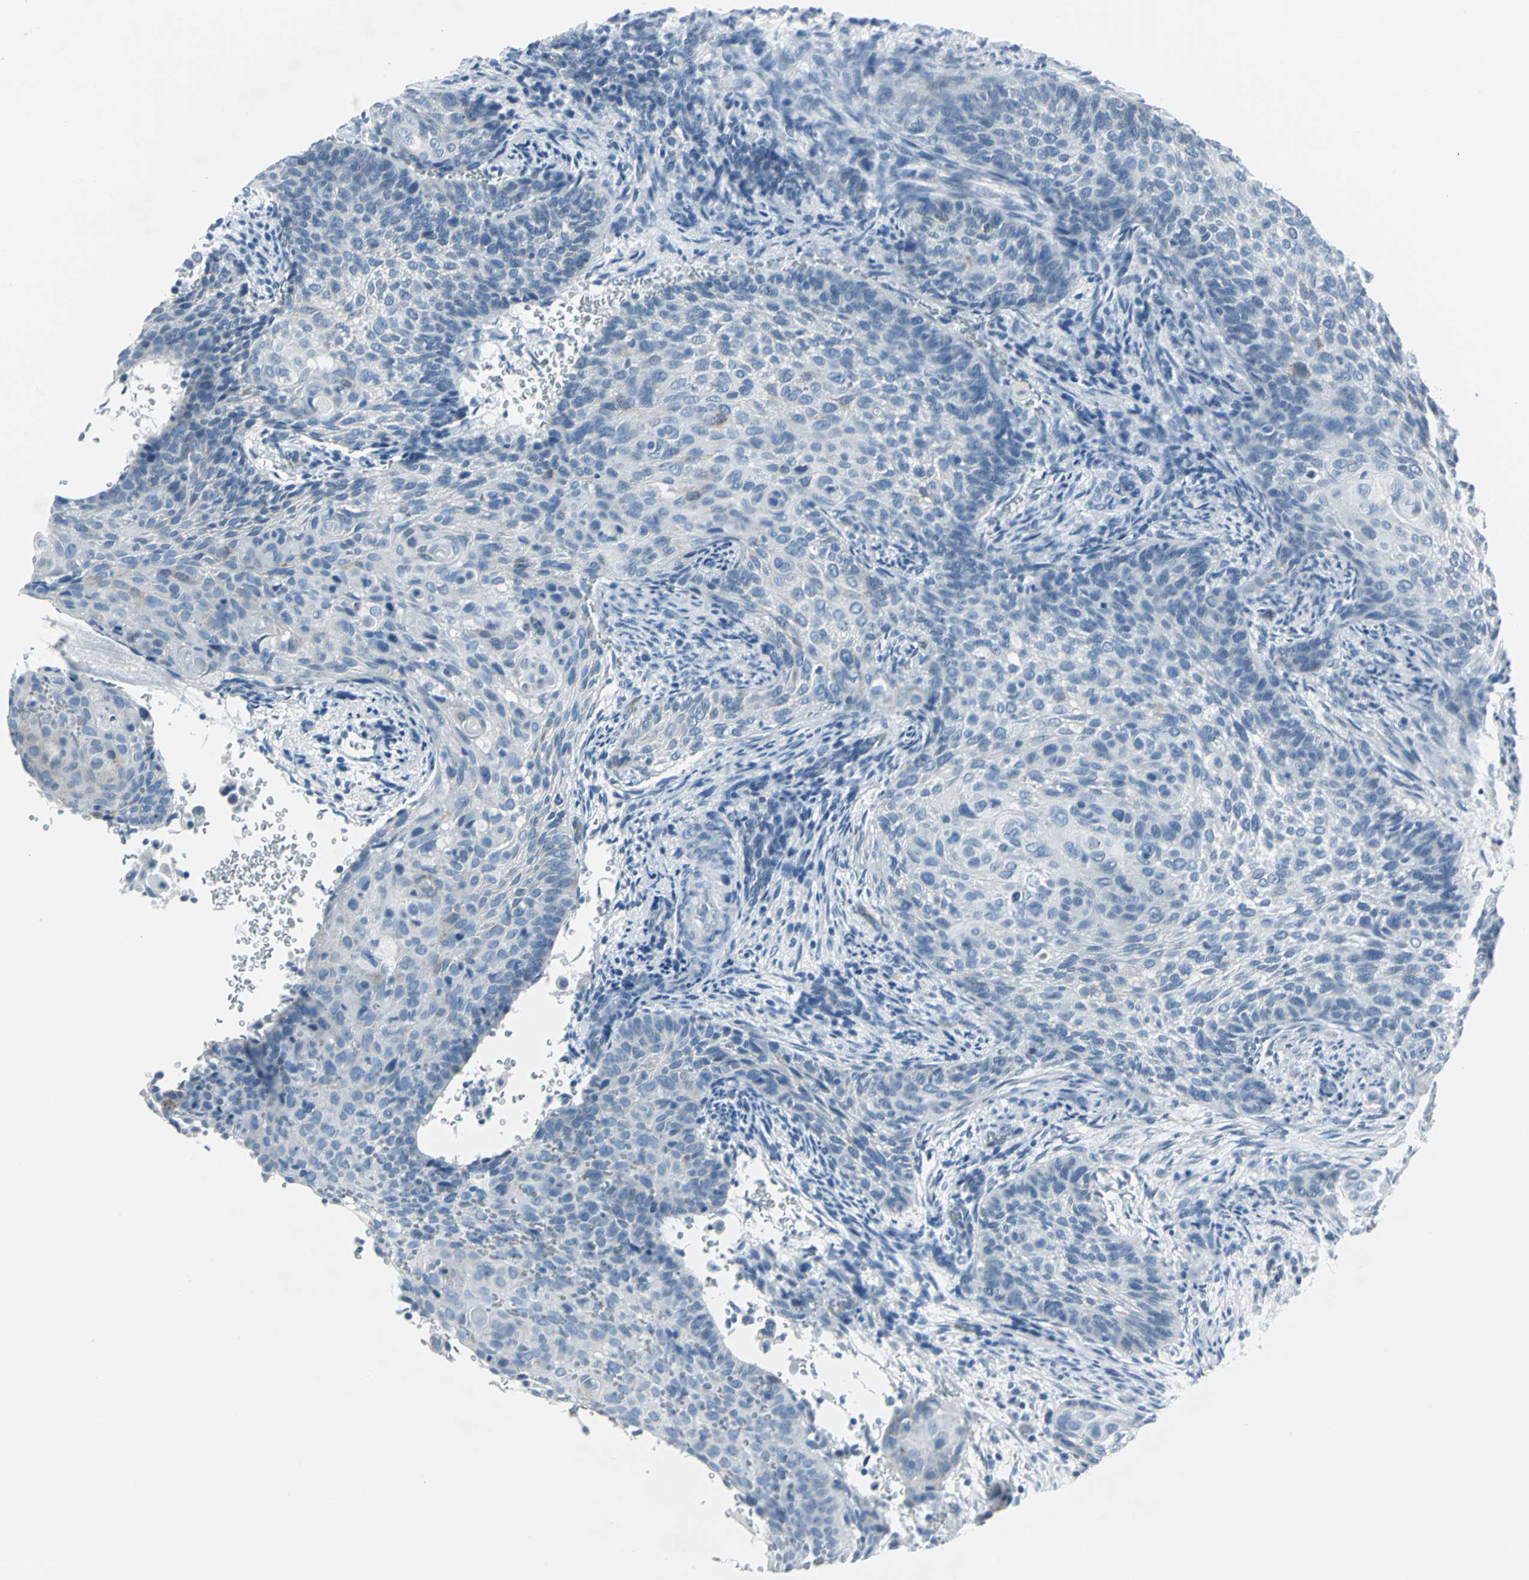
{"staining": {"intensity": "negative", "quantity": "none", "location": "none"}, "tissue": "cervical cancer", "cell_type": "Tumor cells", "image_type": "cancer", "snomed": [{"axis": "morphology", "description": "Squamous cell carcinoma, NOS"}, {"axis": "topography", "description": "Cervix"}], "caption": "This is a histopathology image of immunohistochemistry staining of cervical cancer (squamous cell carcinoma), which shows no expression in tumor cells.", "gene": "CYB5A", "patient": {"sex": "female", "age": 33}}